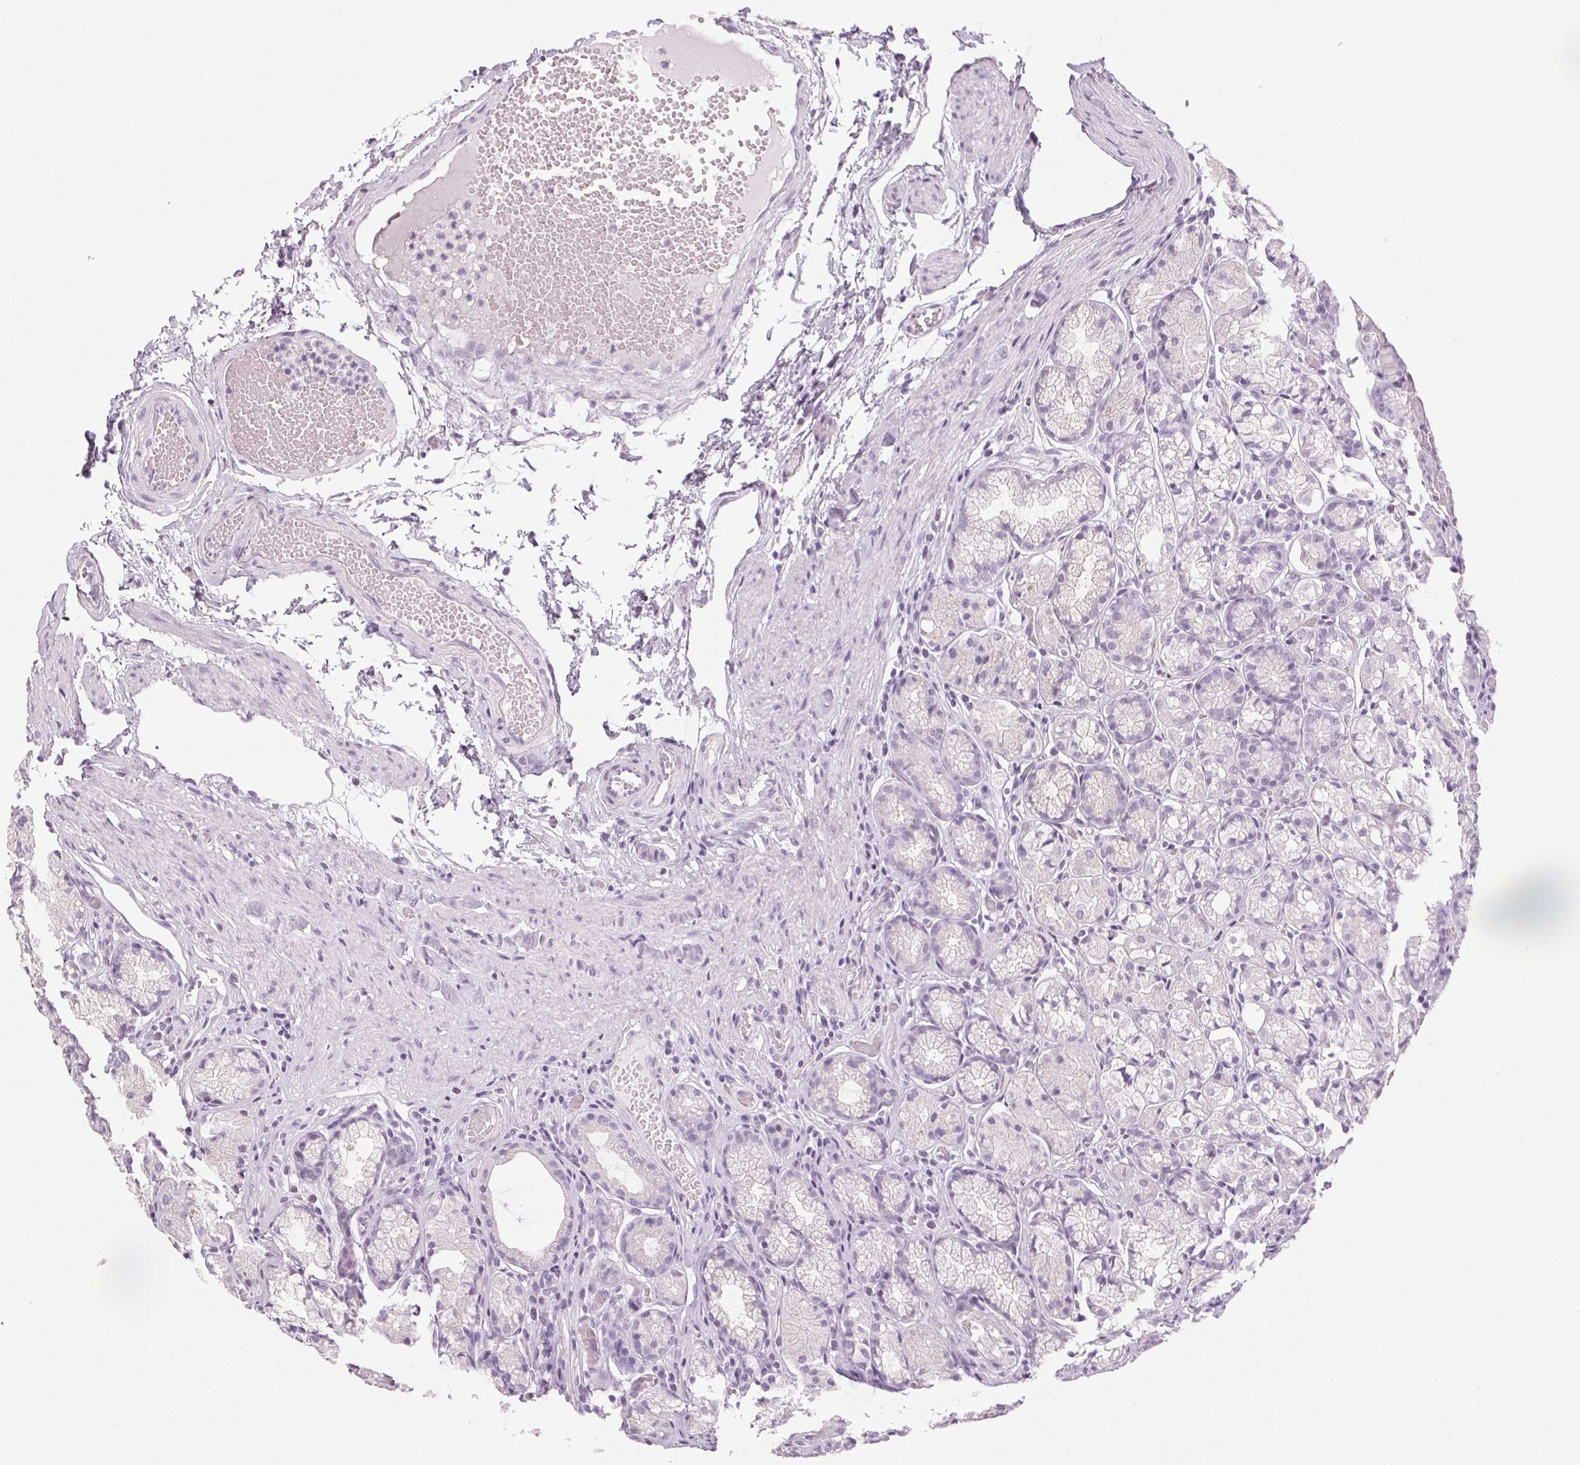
{"staining": {"intensity": "negative", "quantity": "none", "location": "none"}, "tissue": "stomach", "cell_type": "Glandular cells", "image_type": "normal", "snomed": [{"axis": "morphology", "description": "Normal tissue, NOS"}, {"axis": "topography", "description": "Stomach"}], "caption": "Glandular cells show no significant protein positivity in normal stomach. (Immunohistochemistry, brightfield microscopy, high magnification).", "gene": "POMC", "patient": {"sex": "male", "age": 70}}